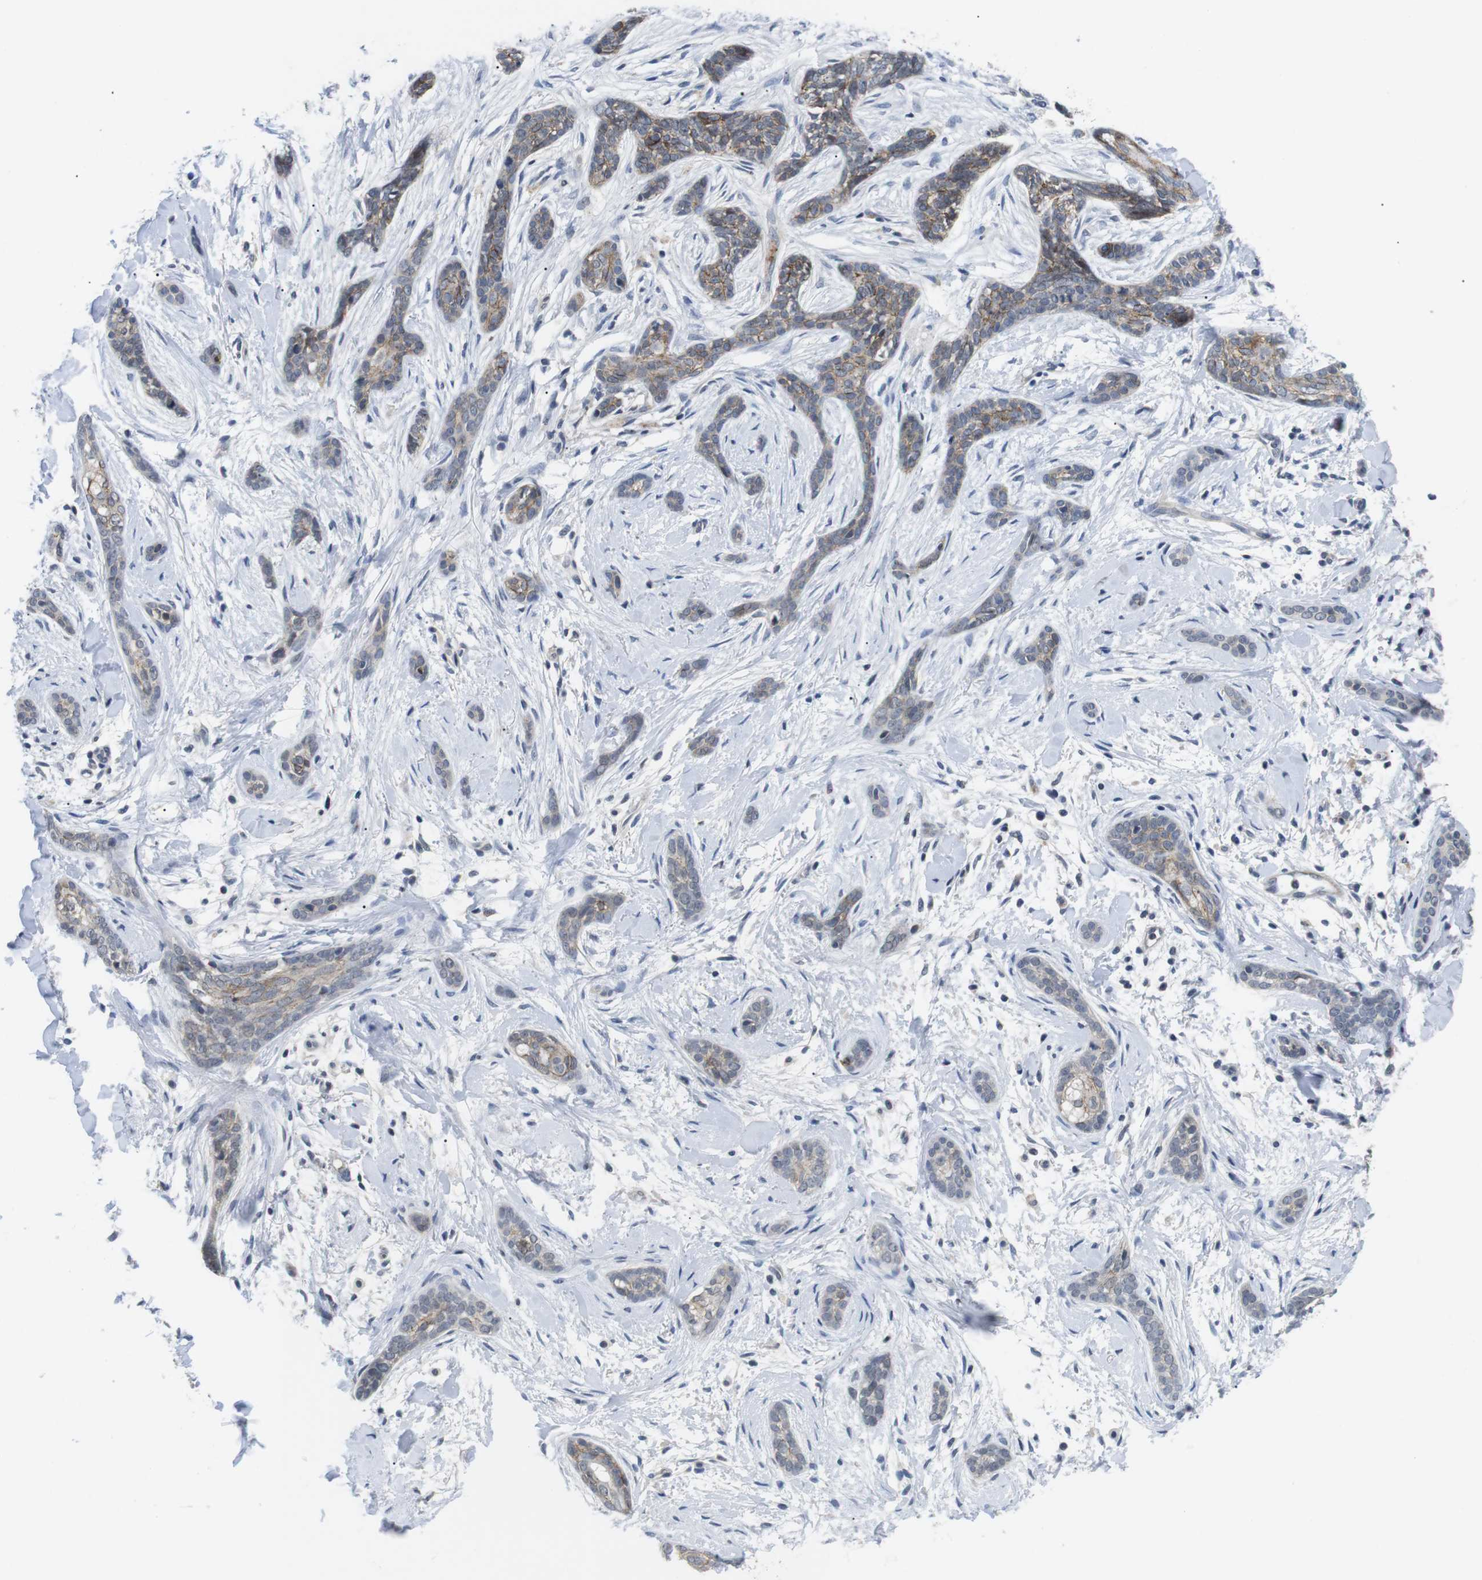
{"staining": {"intensity": "moderate", "quantity": ">75%", "location": "cytoplasmic/membranous"}, "tissue": "skin cancer", "cell_type": "Tumor cells", "image_type": "cancer", "snomed": [{"axis": "morphology", "description": "Basal cell carcinoma"}, {"axis": "morphology", "description": "Adnexal tumor, benign"}, {"axis": "topography", "description": "Skin"}], "caption": "The histopathology image exhibits immunohistochemical staining of skin cancer (benign adnexal tumor). There is moderate cytoplasmic/membranous positivity is seen in approximately >75% of tumor cells.", "gene": "NECTIN1", "patient": {"sex": "female", "age": 42}}